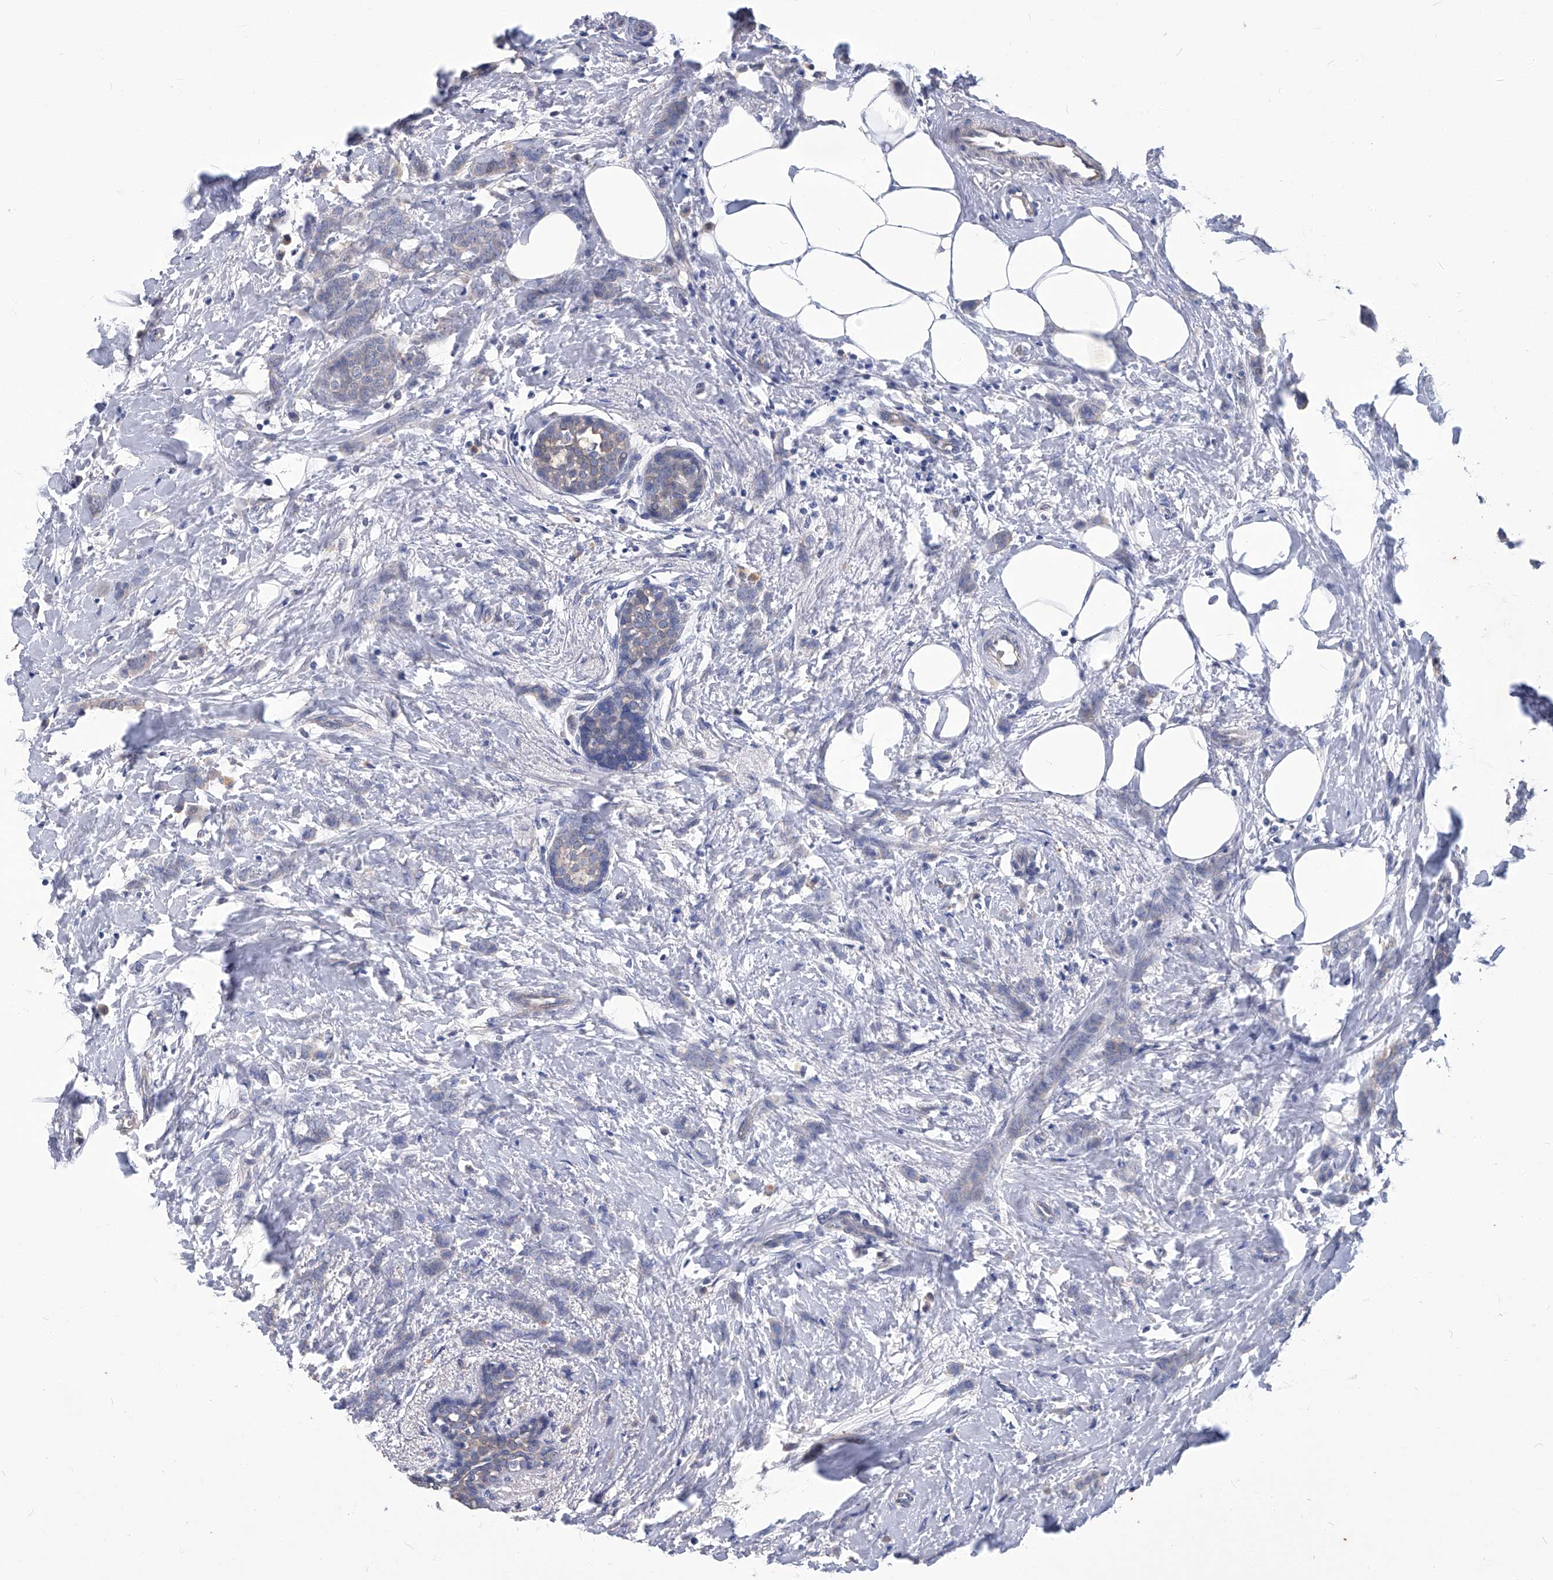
{"staining": {"intensity": "negative", "quantity": "none", "location": "none"}, "tissue": "breast cancer", "cell_type": "Tumor cells", "image_type": "cancer", "snomed": [{"axis": "morphology", "description": "Lobular carcinoma, in situ"}, {"axis": "morphology", "description": "Lobular carcinoma"}, {"axis": "topography", "description": "Breast"}], "caption": "Breast cancer stained for a protein using immunohistochemistry exhibits no expression tumor cells.", "gene": "TGFBR1", "patient": {"sex": "female", "age": 41}}